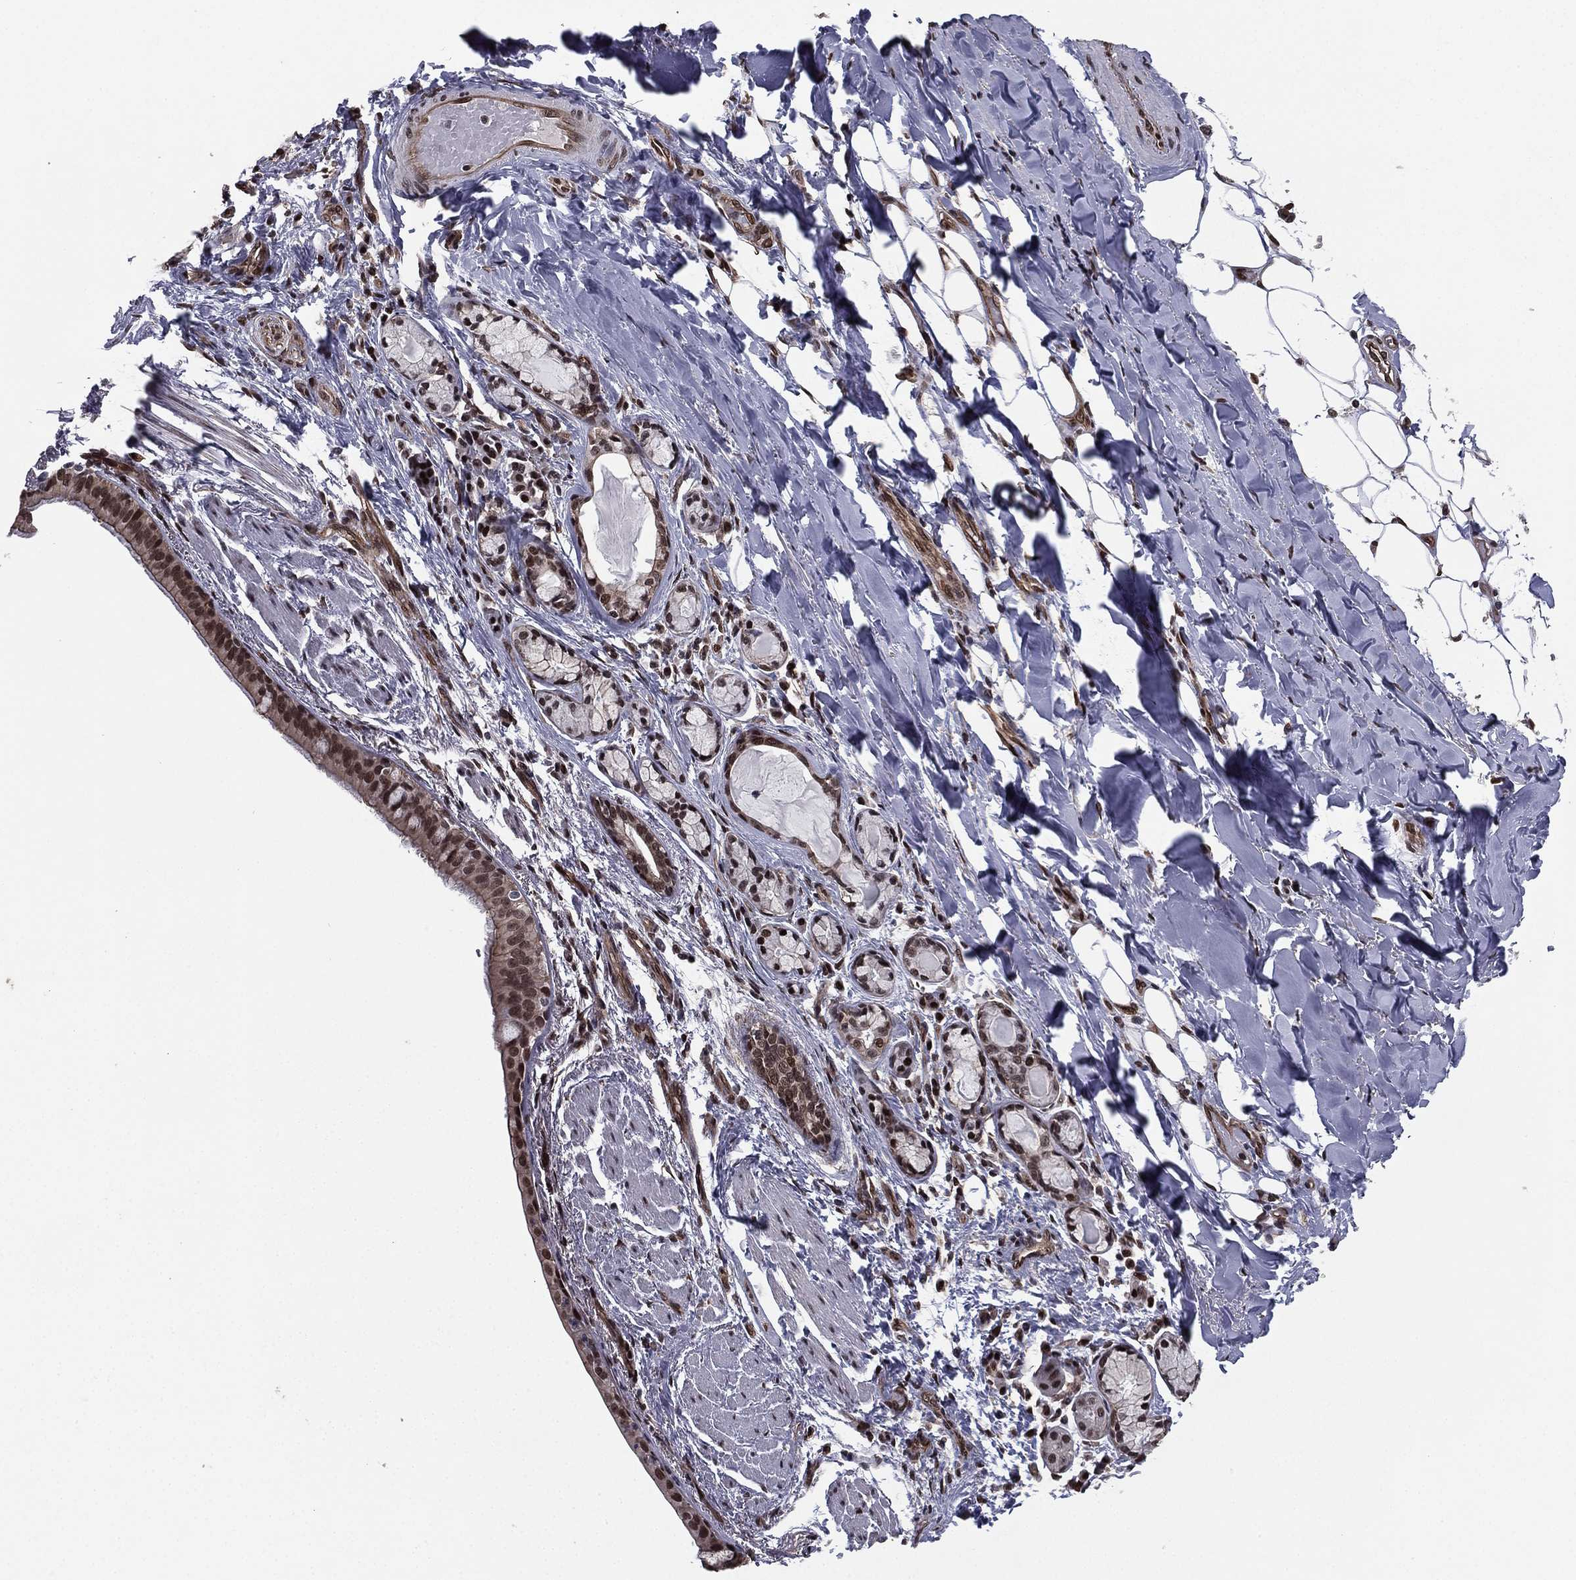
{"staining": {"intensity": "moderate", "quantity": ">75%", "location": "nuclear"}, "tissue": "bronchus", "cell_type": "Respiratory epithelial cells", "image_type": "normal", "snomed": [{"axis": "morphology", "description": "Normal tissue, NOS"}, {"axis": "morphology", "description": "Squamous cell carcinoma, NOS"}, {"axis": "topography", "description": "Bronchus"}, {"axis": "topography", "description": "Lung"}], "caption": "Human bronchus stained with a brown dye reveals moderate nuclear positive expression in approximately >75% of respiratory epithelial cells.", "gene": "RARB", "patient": {"sex": "male", "age": 69}}